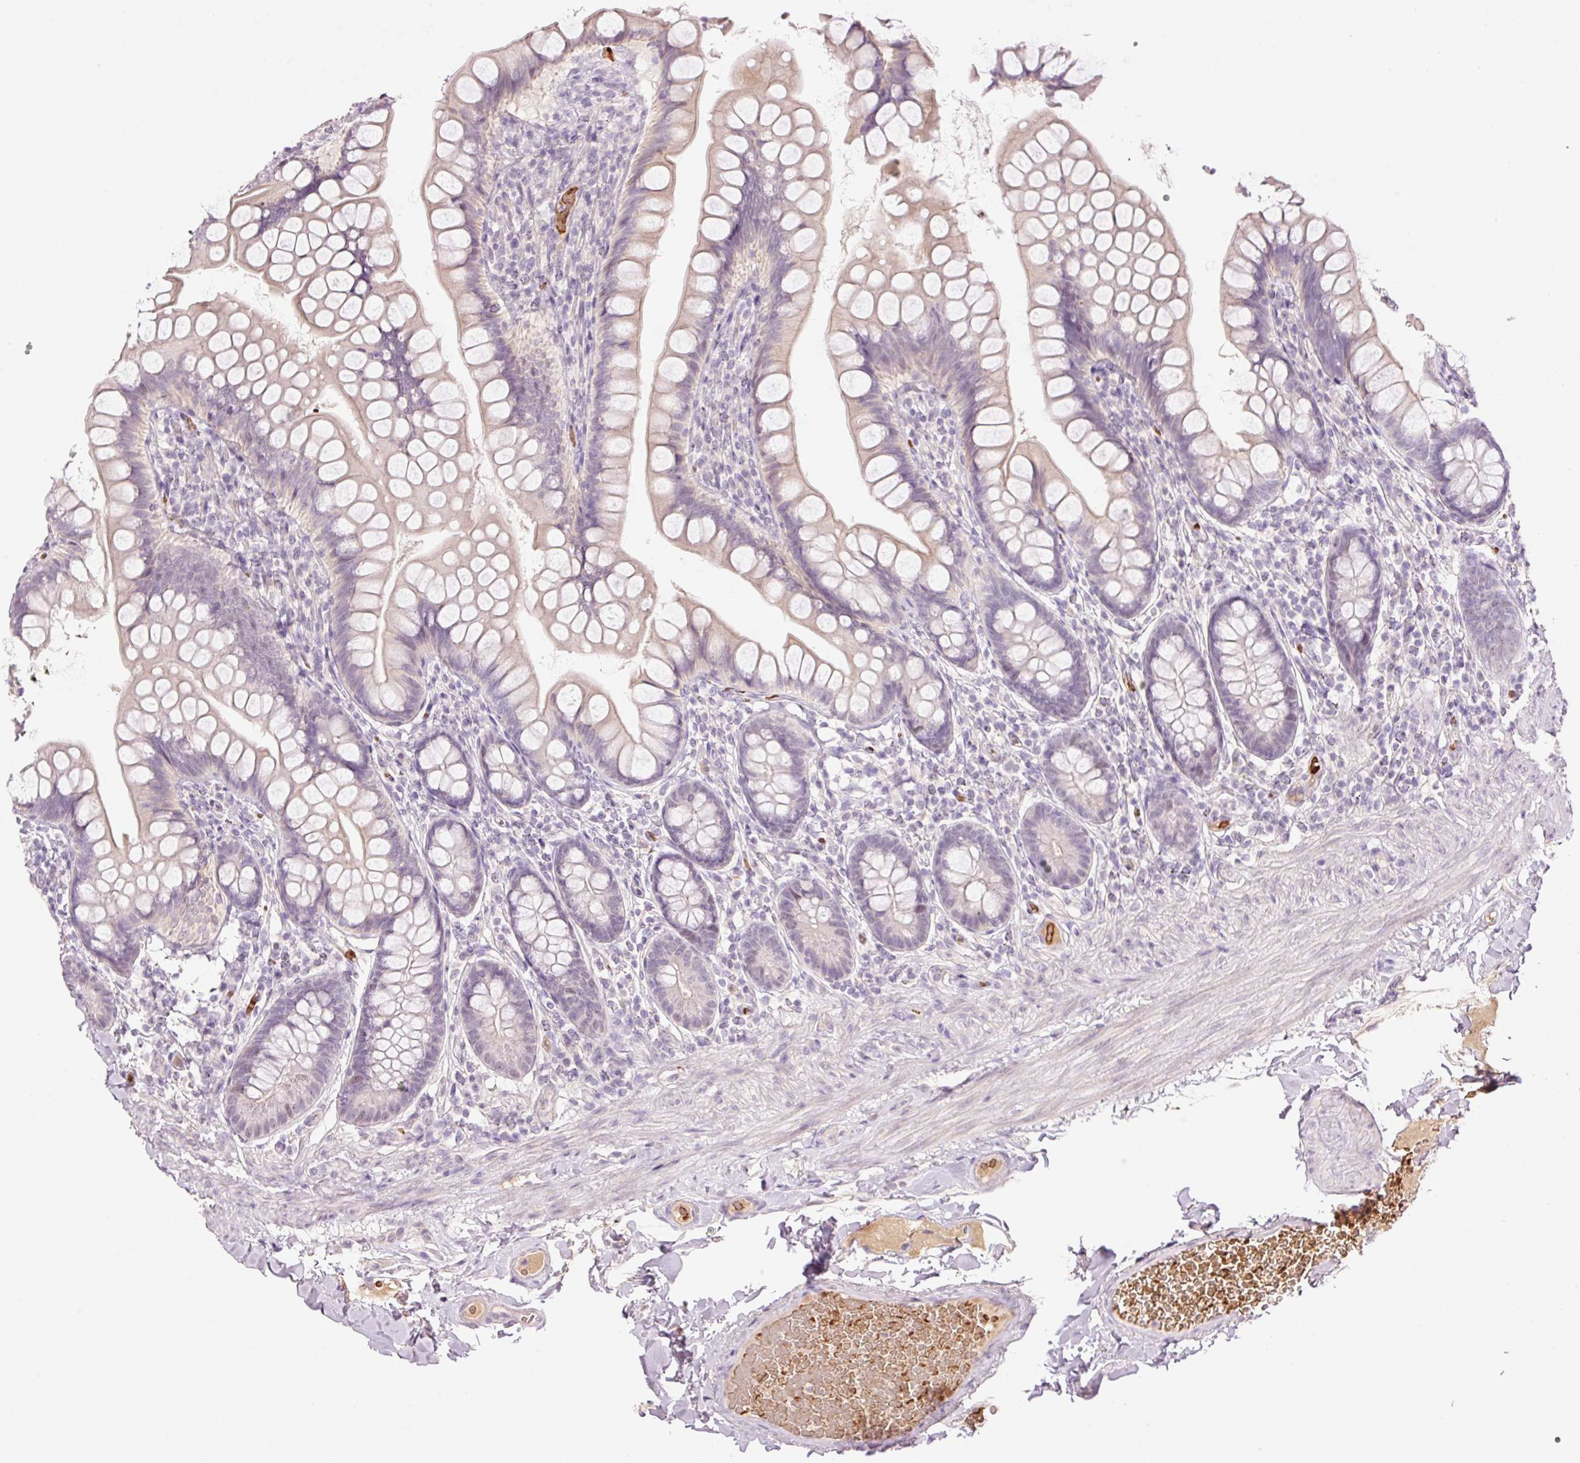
{"staining": {"intensity": "negative", "quantity": "none", "location": "none"}, "tissue": "small intestine", "cell_type": "Glandular cells", "image_type": "normal", "snomed": [{"axis": "morphology", "description": "Normal tissue, NOS"}, {"axis": "topography", "description": "Small intestine"}], "caption": "Protein analysis of unremarkable small intestine demonstrates no significant positivity in glandular cells. (Stains: DAB (3,3'-diaminobenzidine) immunohistochemistry (IHC) with hematoxylin counter stain, Microscopy: brightfield microscopy at high magnification).", "gene": "LY6G6D", "patient": {"sex": "male", "age": 70}}